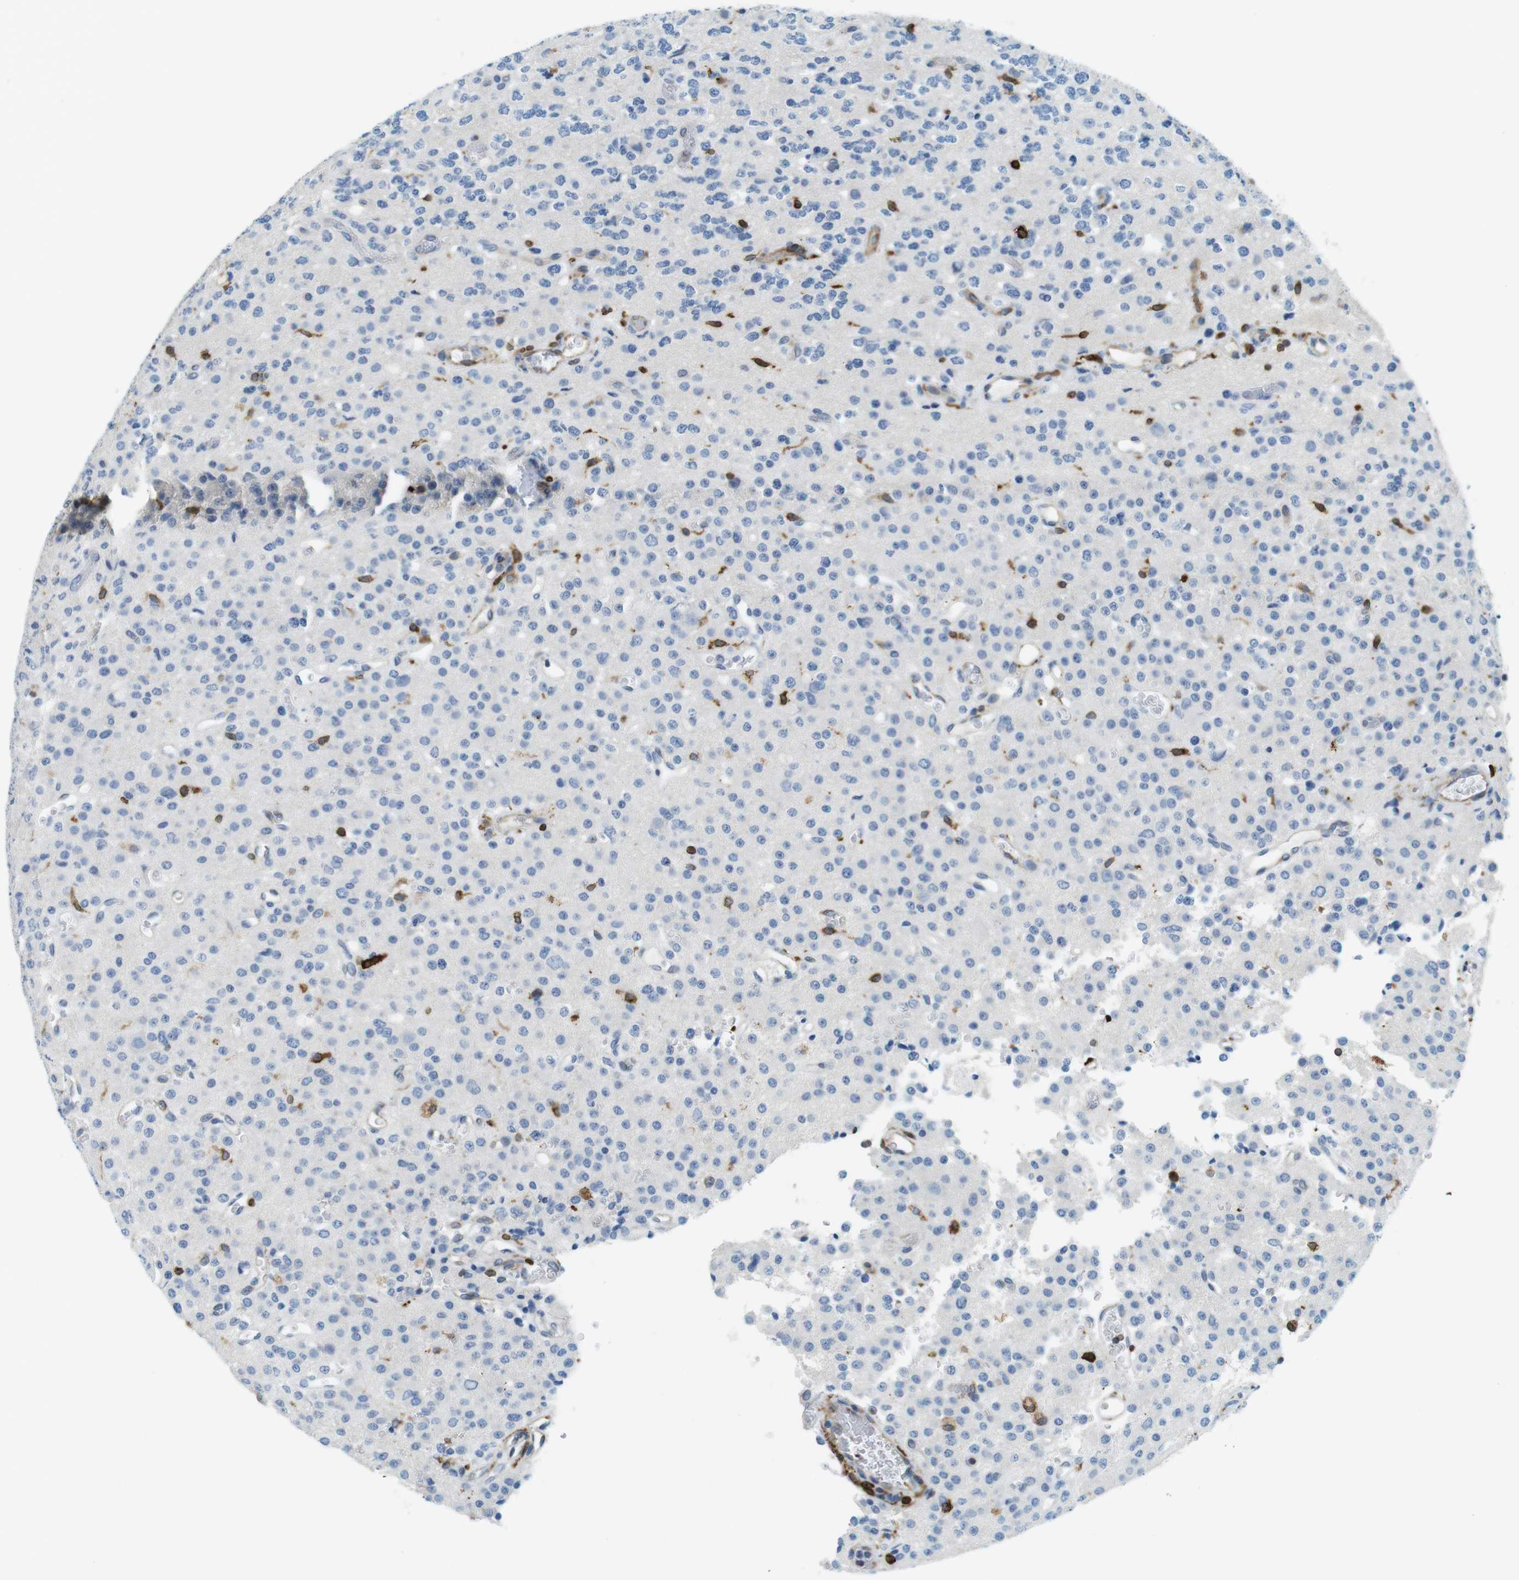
{"staining": {"intensity": "moderate", "quantity": "<25%", "location": "cytoplasmic/membranous"}, "tissue": "glioma", "cell_type": "Tumor cells", "image_type": "cancer", "snomed": [{"axis": "morphology", "description": "Glioma, malignant, Low grade"}, {"axis": "topography", "description": "Brain"}], "caption": "Immunohistochemical staining of glioma displays low levels of moderate cytoplasmic/membranous protein expression in approximately <25% of tumor cells.", "gene": "CIITA", "patient": {"sex": "male", "age": 38}}